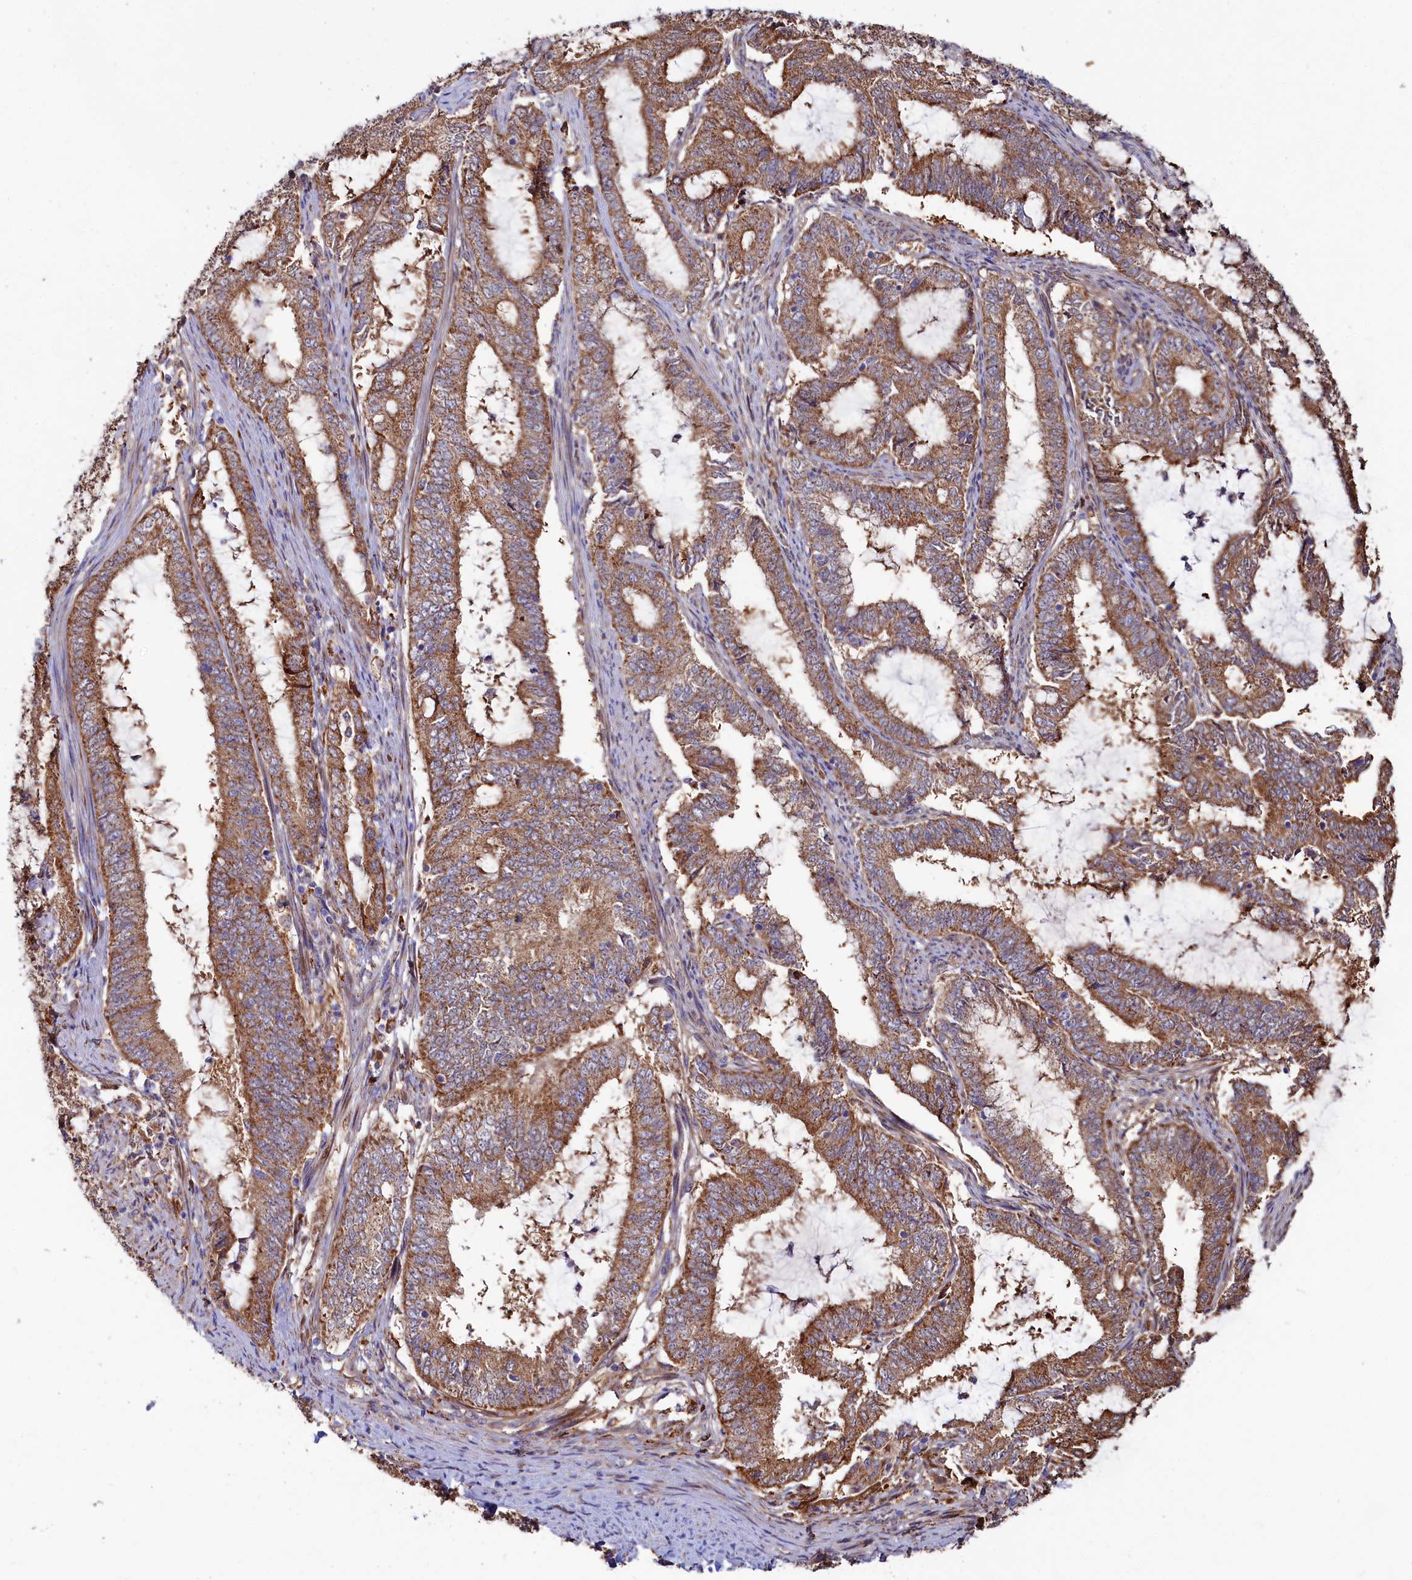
{"staining": {"intensity": "moderate", "quantity": ">75%", "location": "cytoplasmic/membranous"}, "tissue": "endometrial cancer", "cell_type": "Tumor cells", "image_type": "cancer", "snomed": [{"axis": "morphology", "description": "Adenocarcinoma, NOS"}, {"axis": "topography", "description": "Endometrium"}], "caption": "Endometrial adenocarcinoma was stained to show a protein in brown. There is medium levels of moderate cytoplasmic/membranous expression in approximately >75% of tumor cells.", "gene": "ASTE1", "patient": {"sex": "female", "age": 51}}